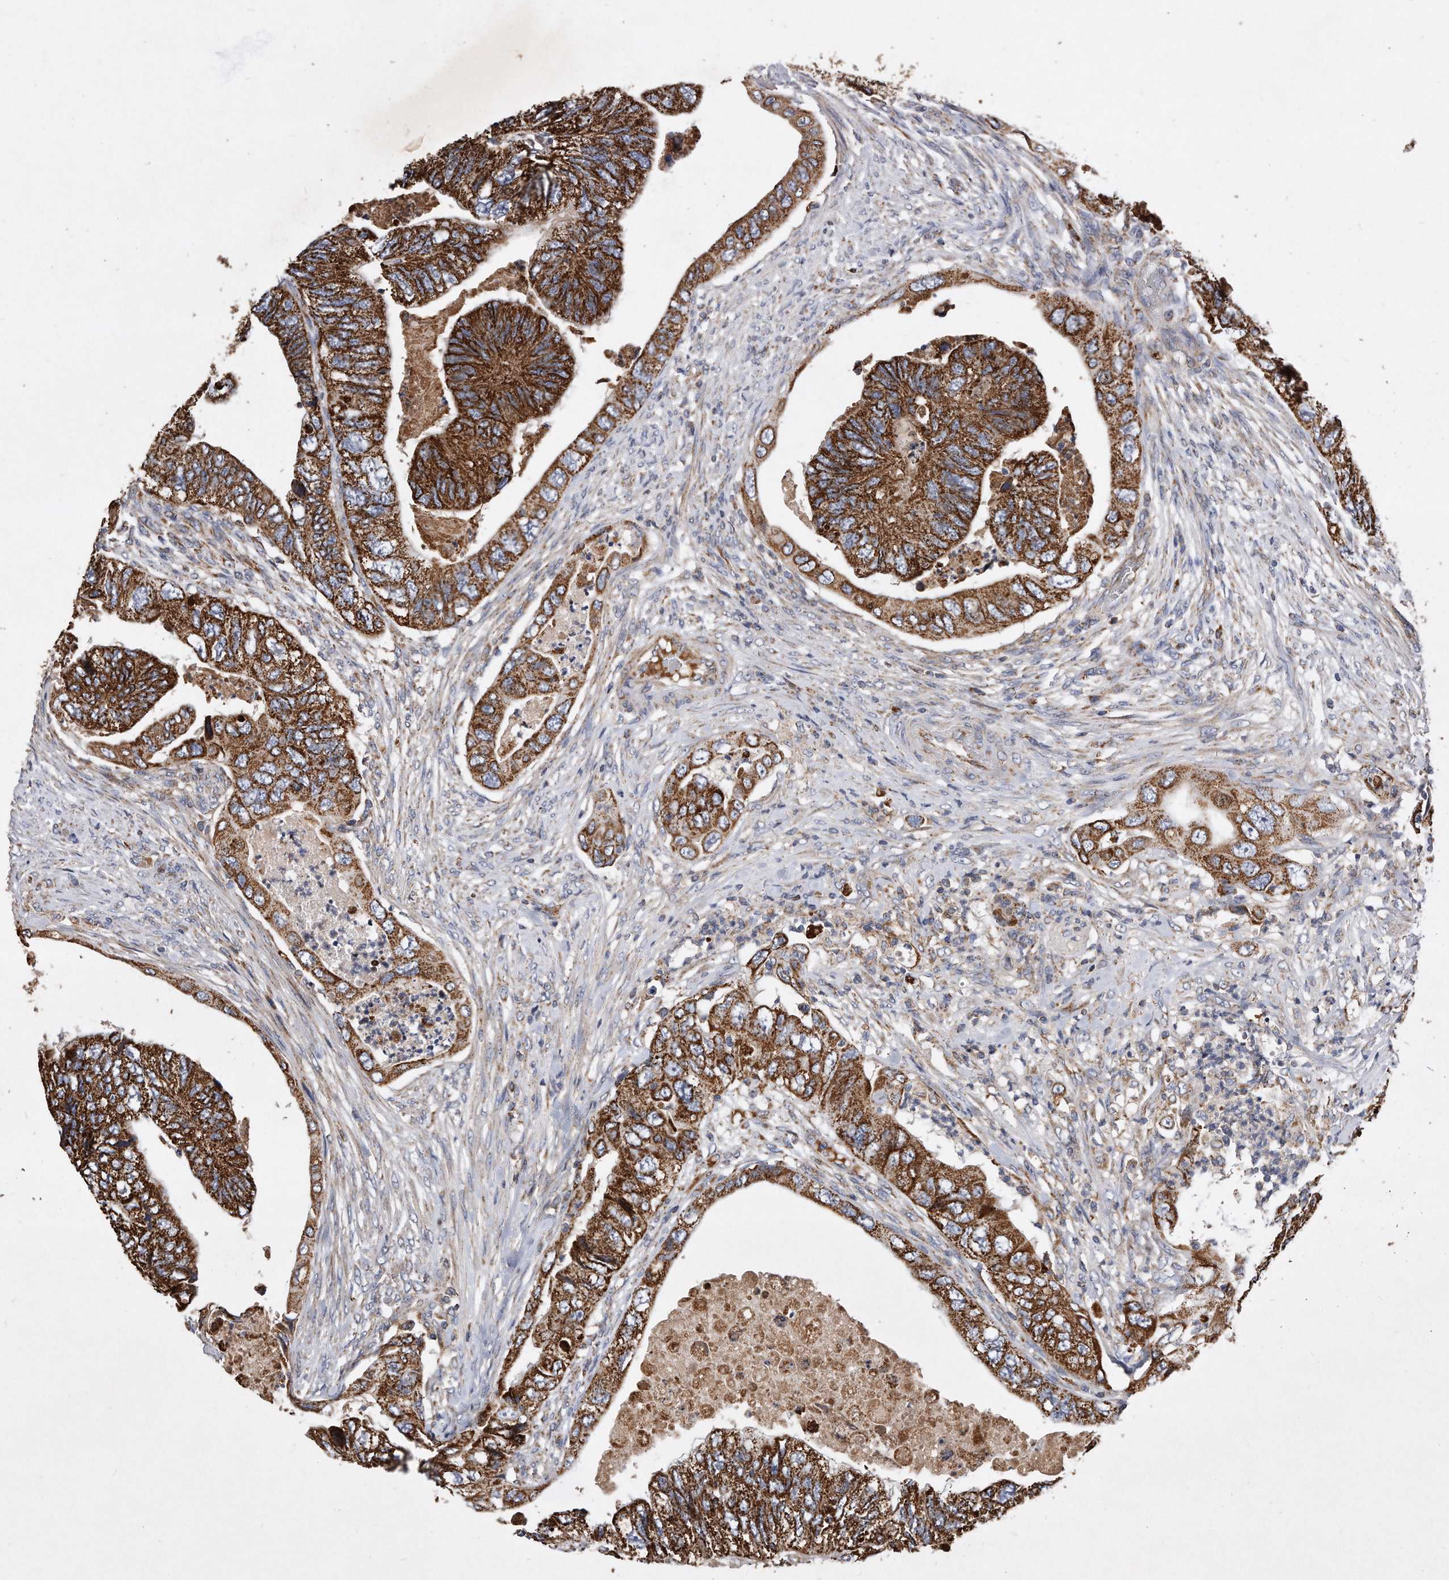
{"staining": {"intensity": "strong", "quantity": ">75%", "location": "cytoplasmic/membranous"}, "tissue": "colorectal cancer", "cell_type": "Tumor cells", "image_type": "cancer", "snomed": [{"axis": "morphology", "description": "Adenocarcinoma, NOS"}, {"axis": "topography", "description": "Rectum"}], "caption": "IHC of colorectal cancer reveals high levels of strong cytoplasmic/membranous positivity in about >75% of tumor cells.", "gene": "PPP5C", "patient": {"sex": "male", "age": 63}}